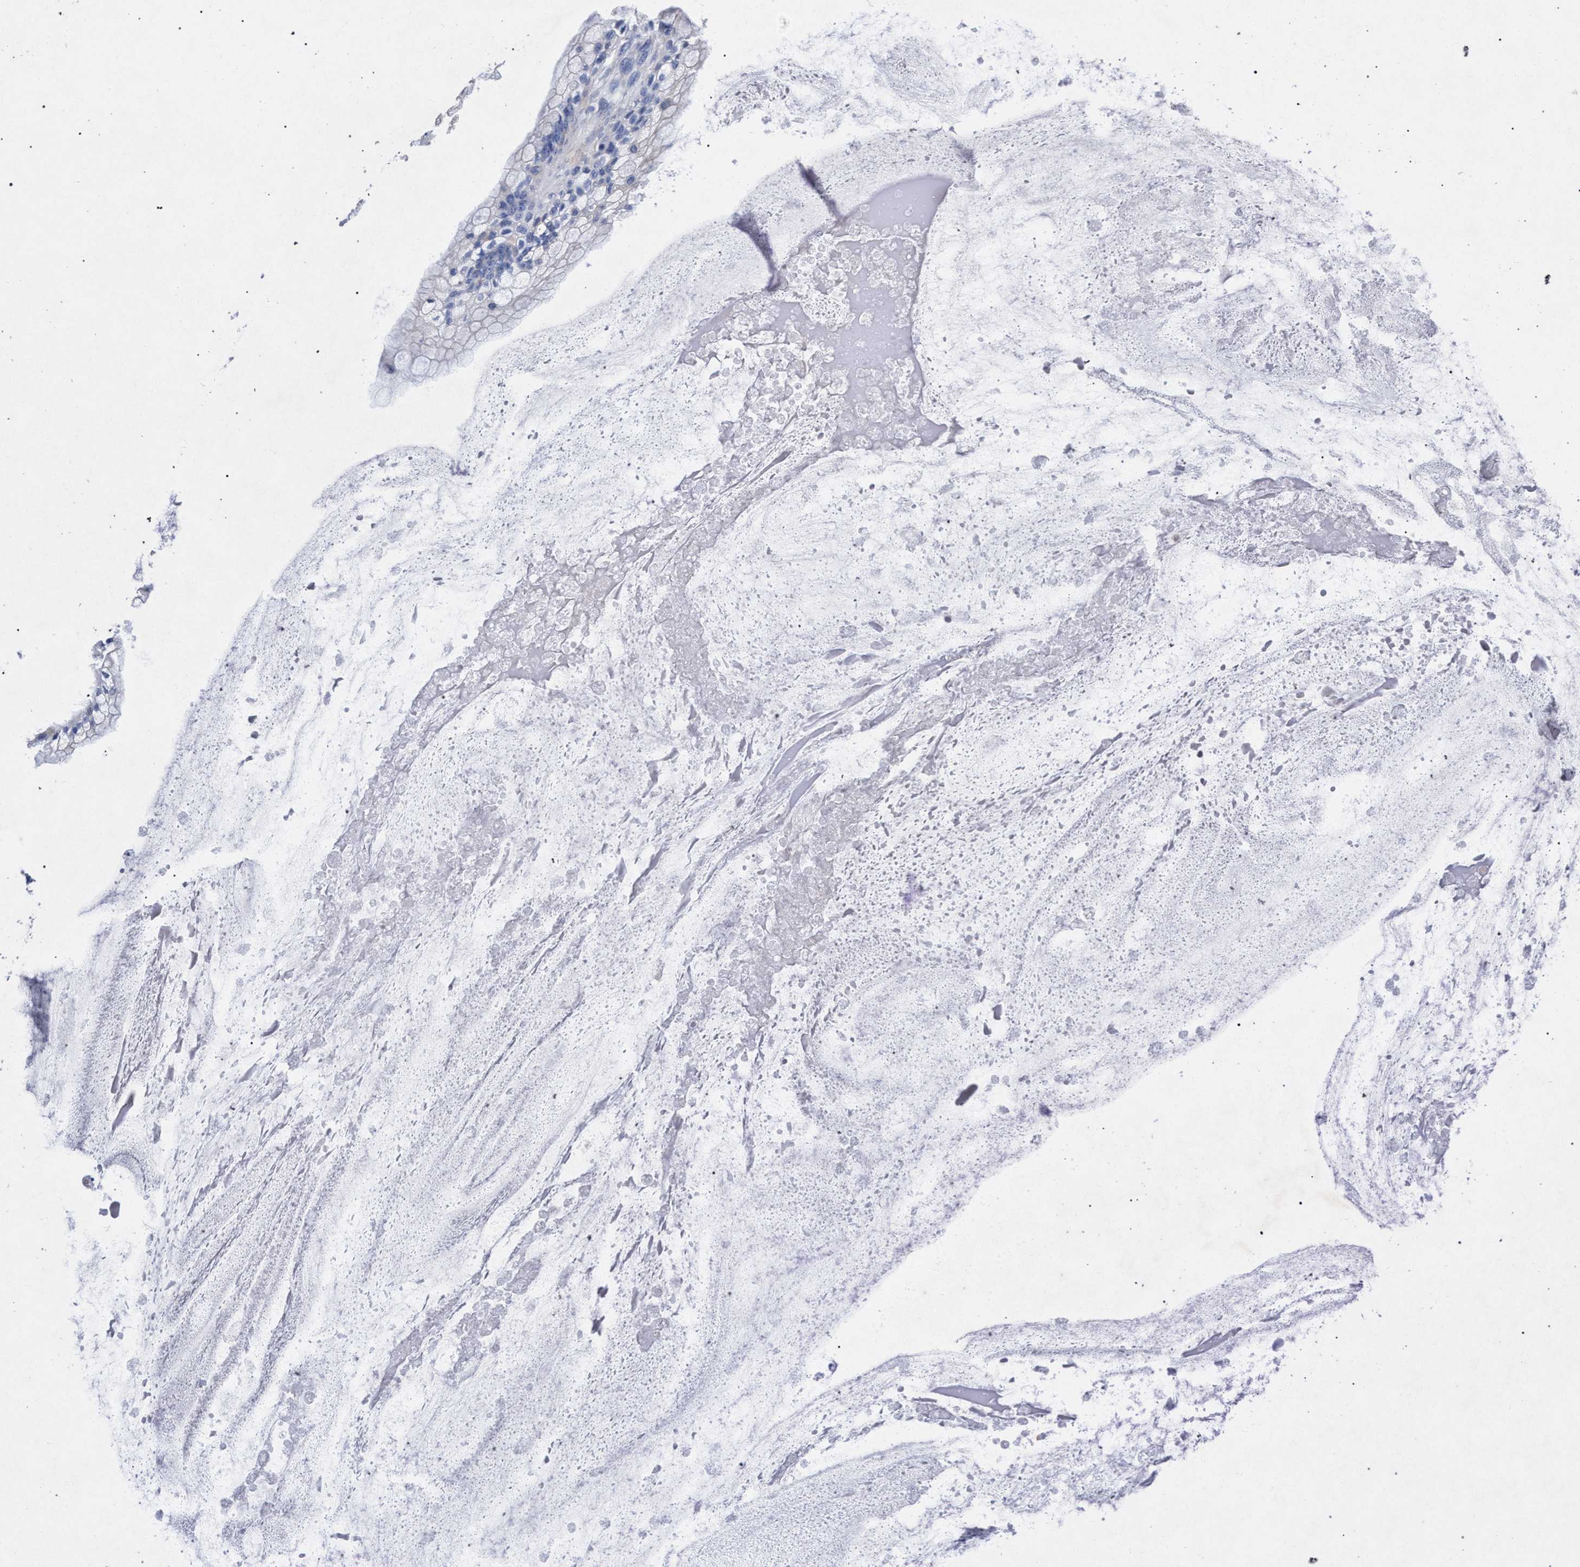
{"staining": {"intensity": "negative", "quantity": "none", "location": "none"}, "tissue": "ovarian cancer", "cell_type": "Tumor cells", "image_type": "cancer", "snomed": [{"axis": "morphology", "description": "Cystadenocarcinoma, mucinous, NOS"}, {"axis": "topography", "description": "Ovary"}], "caption": "DAB (3,3'-diaminobenzidine) immunohistochemical staining of human ovarian cancer reveals no significant staining in tumor cells.", "gene": "HSD17B14", "patient": {"sex": "female", "age": 57}}